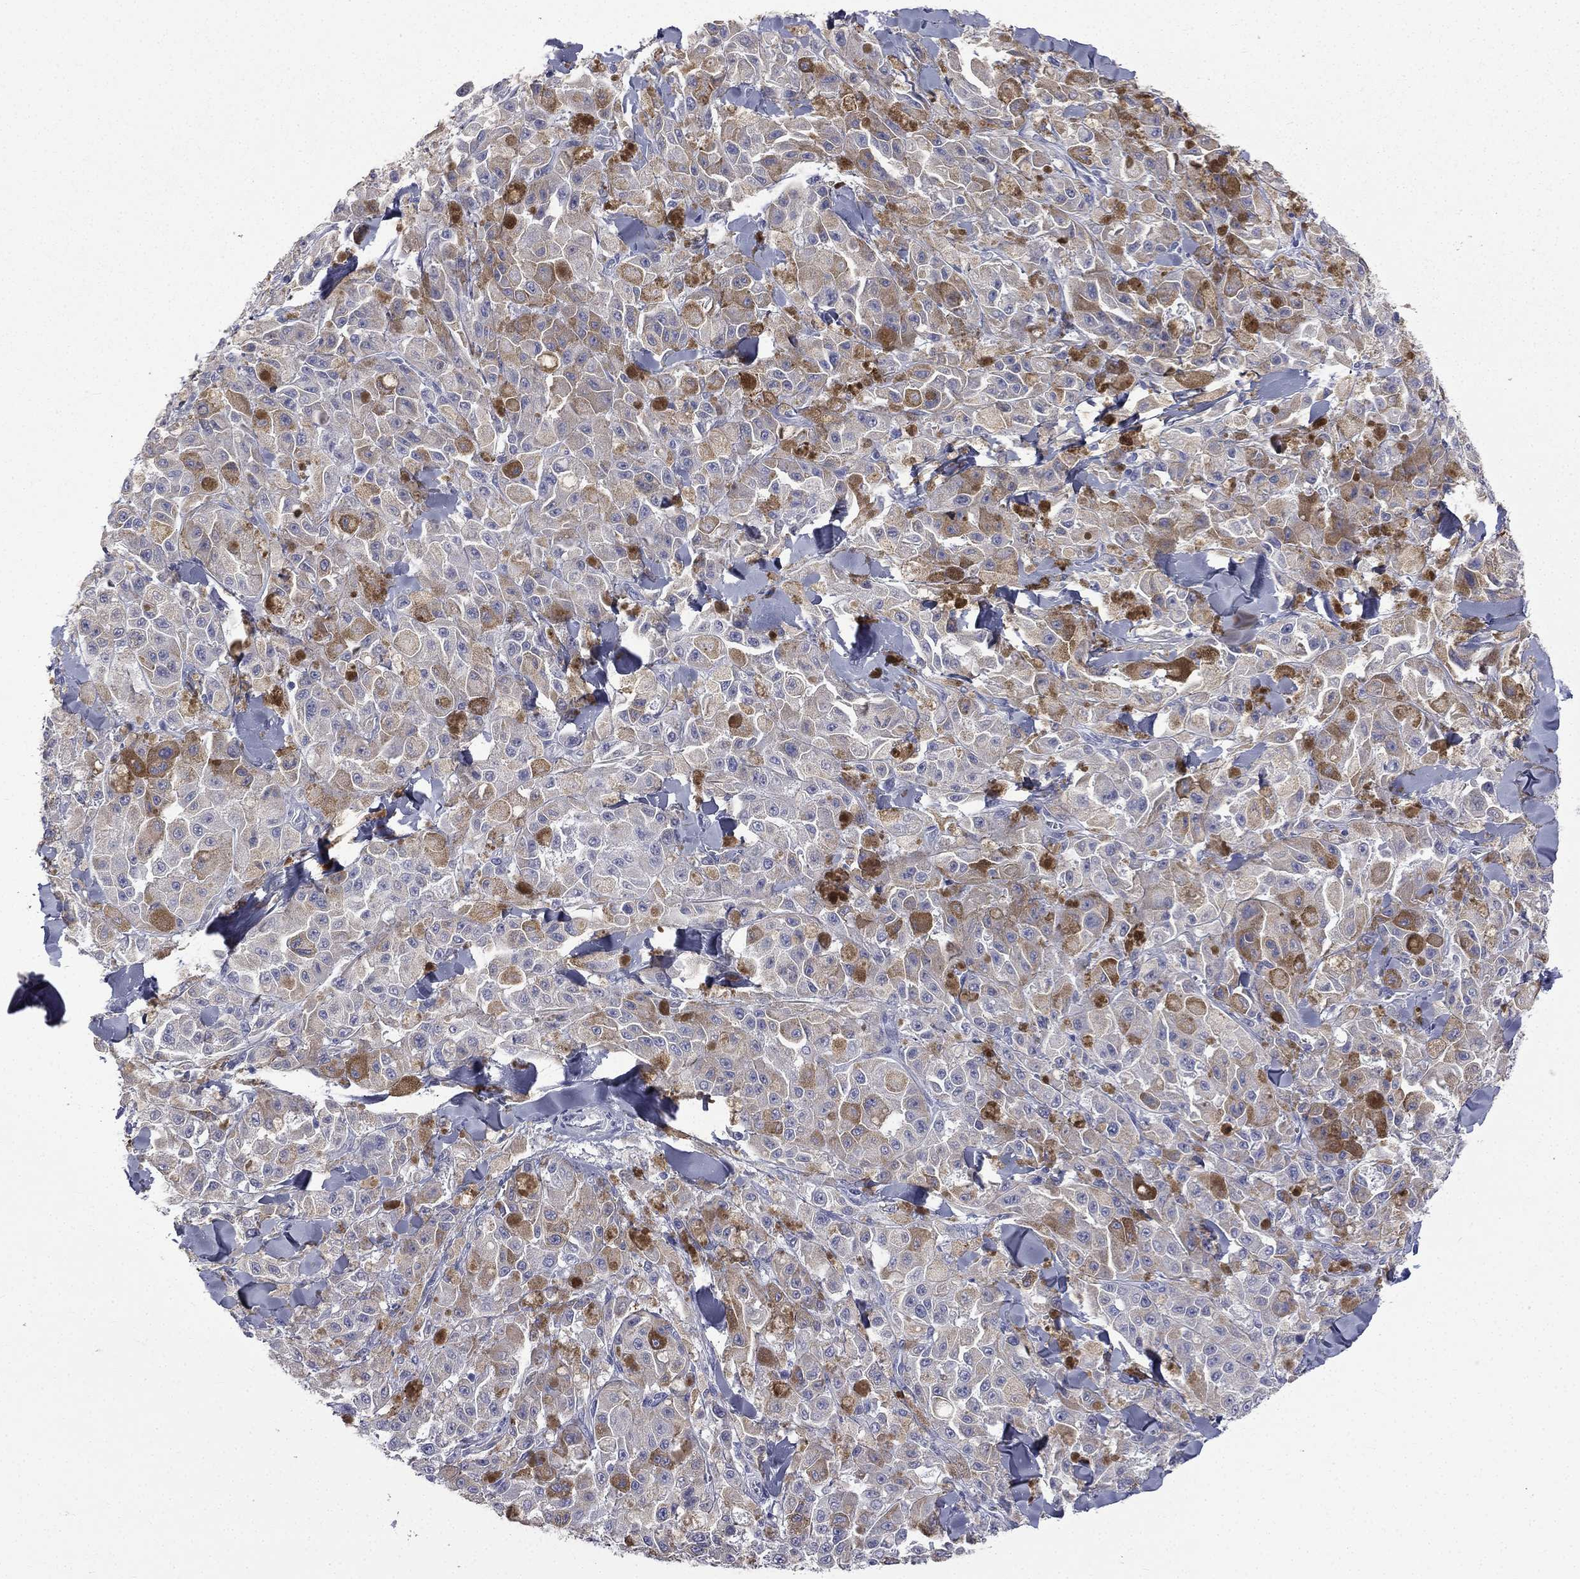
{"staining": {"intensity": "weak", "quantity": "<25%", "location": "cytoplasmic/membranous"}, "tissue": "melanoma", "cell_type": "Tumor cells", "image_type": "cancer", "snomed": [{"axis": "morphology", "description": "Malignant melanoma, NOS"}, {"axis": "topography", "description": "Skin"}], "caption": "An immunohistochemistry micrograph of melanoma is shown. There is no staining in tumor cells of melanoma.", "gene": "CES2", "patient": {"sex": "female", "age": 58}}